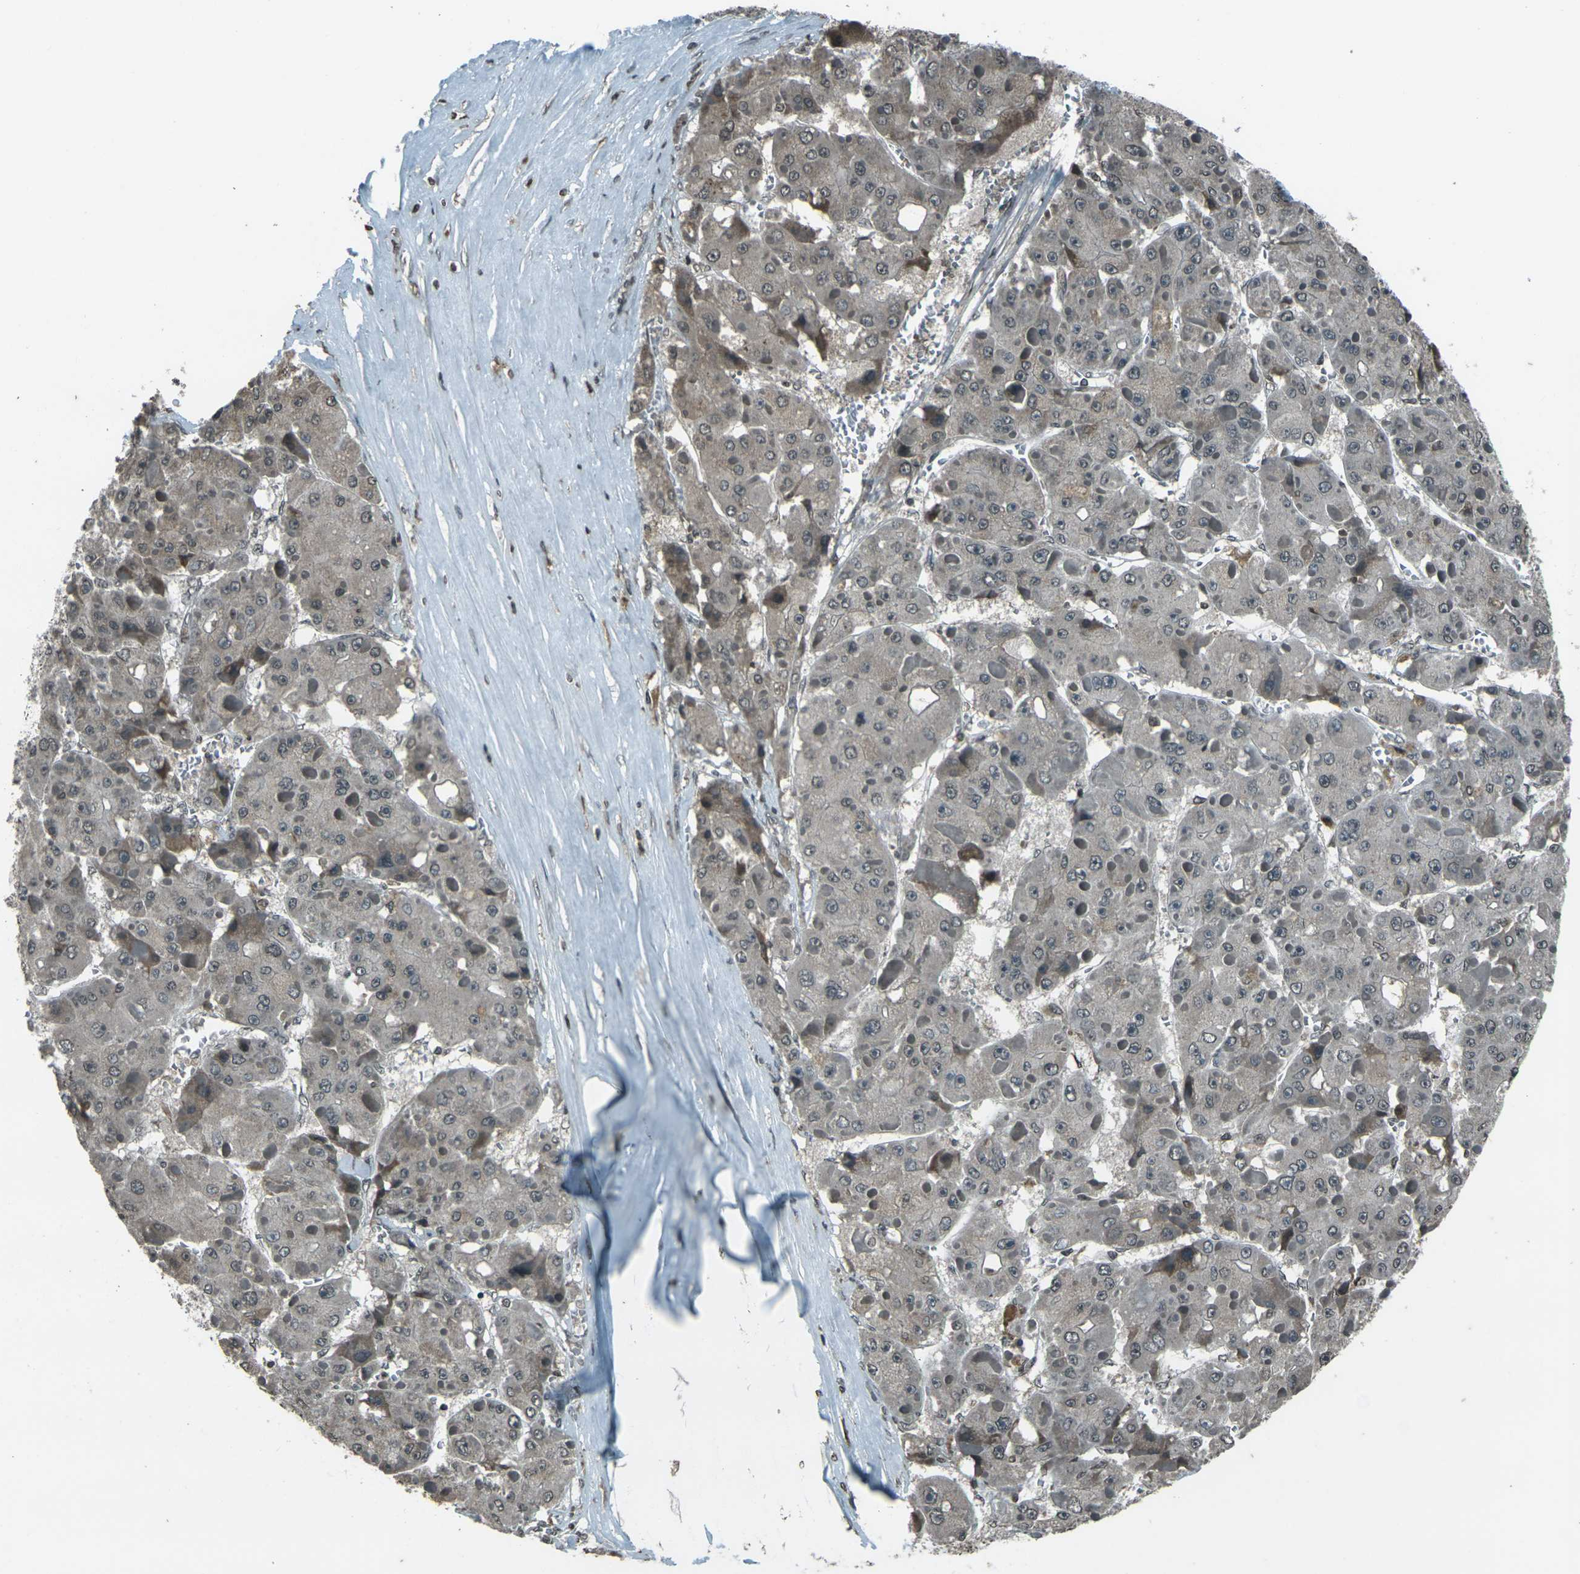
{"staining": {"intensity": "weak", "quantity": "<25%", "location": "nuclear"}, "tissue": "liver cancer", "cell_type": "Tumor cells", "image_type": "cancer", "snomed": [{"axis": "morphology", "description": "Carcinoma, Hepatocellular, NOS"}, {"axis": "topography", "description": "Liver"}], "caption": "An image of human liver hepatocellular carcinoma is negative for staining in tumor cells. (DAB IHC with hematoxylin counter stain).", "gene": "PRPF8", "patient": {"sex": "female", "age": 73}}